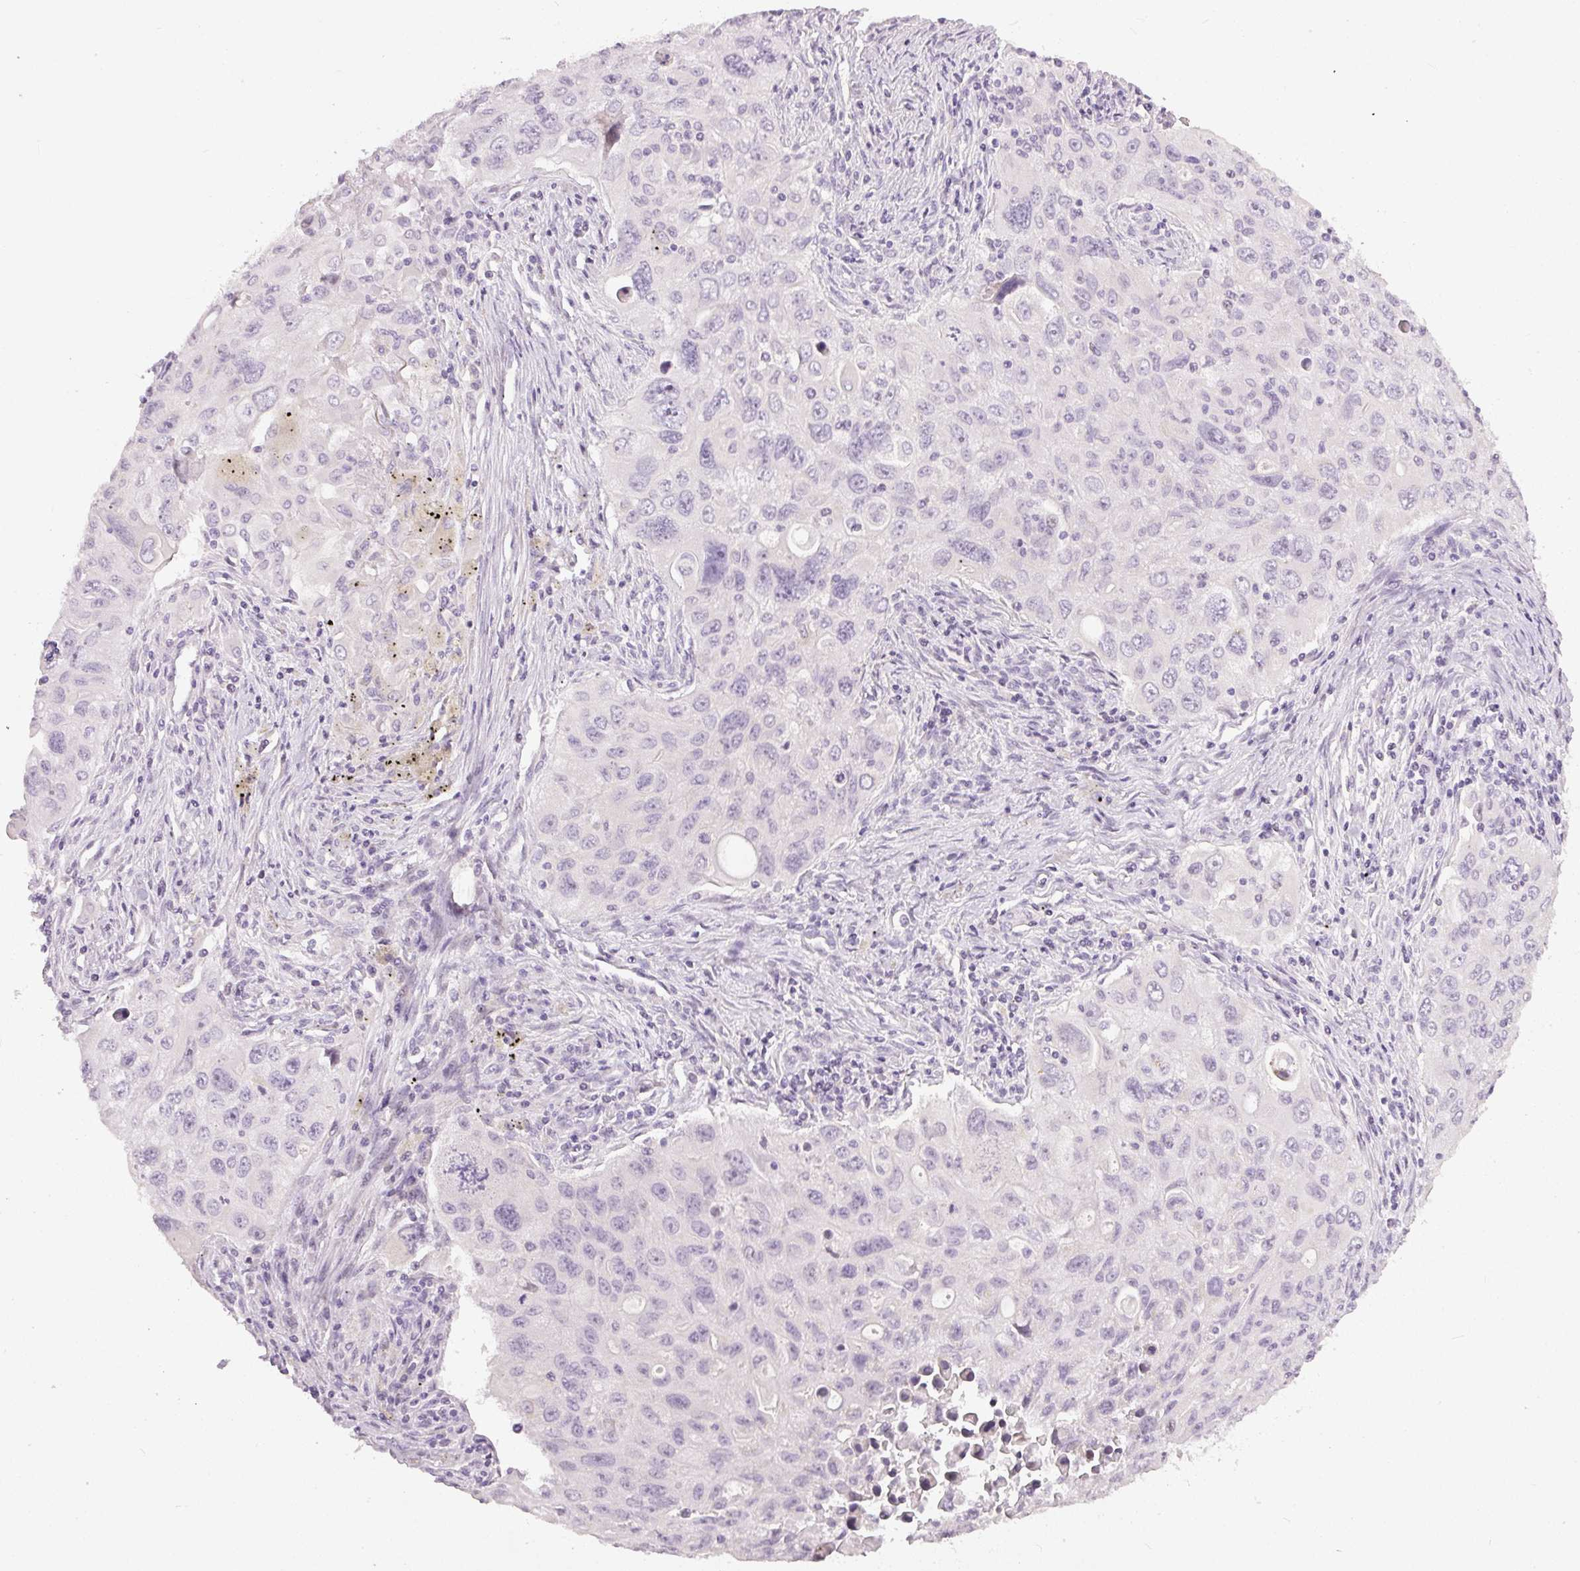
{"staining": {"intensity": "negative", "quantity": "none", "location": "none"}, "tissue": "lung cancer", "cell_type": "Tumor cells", "image_type": "cancer", "snomed": [{"axis": "morphology", "description": "Adenocarcinoma, NOS"}, {"axis": "morphology", "description": "Adenocarcinoma, metastatic, NOS"}, {"axis": "topography", "description": "Lymph node"}, {"axis": "topography", "description": "Lung"}], "caption": "Protein analysis of adenocarcinoma (lung) displays no significant positivity in tumor cells. The staining is performed using DAB (3,3'-diaminobenzidine) brown chromogen with nuclei counter-stained in using hematoxylin.", "gene": "NRDE2", "patient": {"sex": "female", "age": 42}}